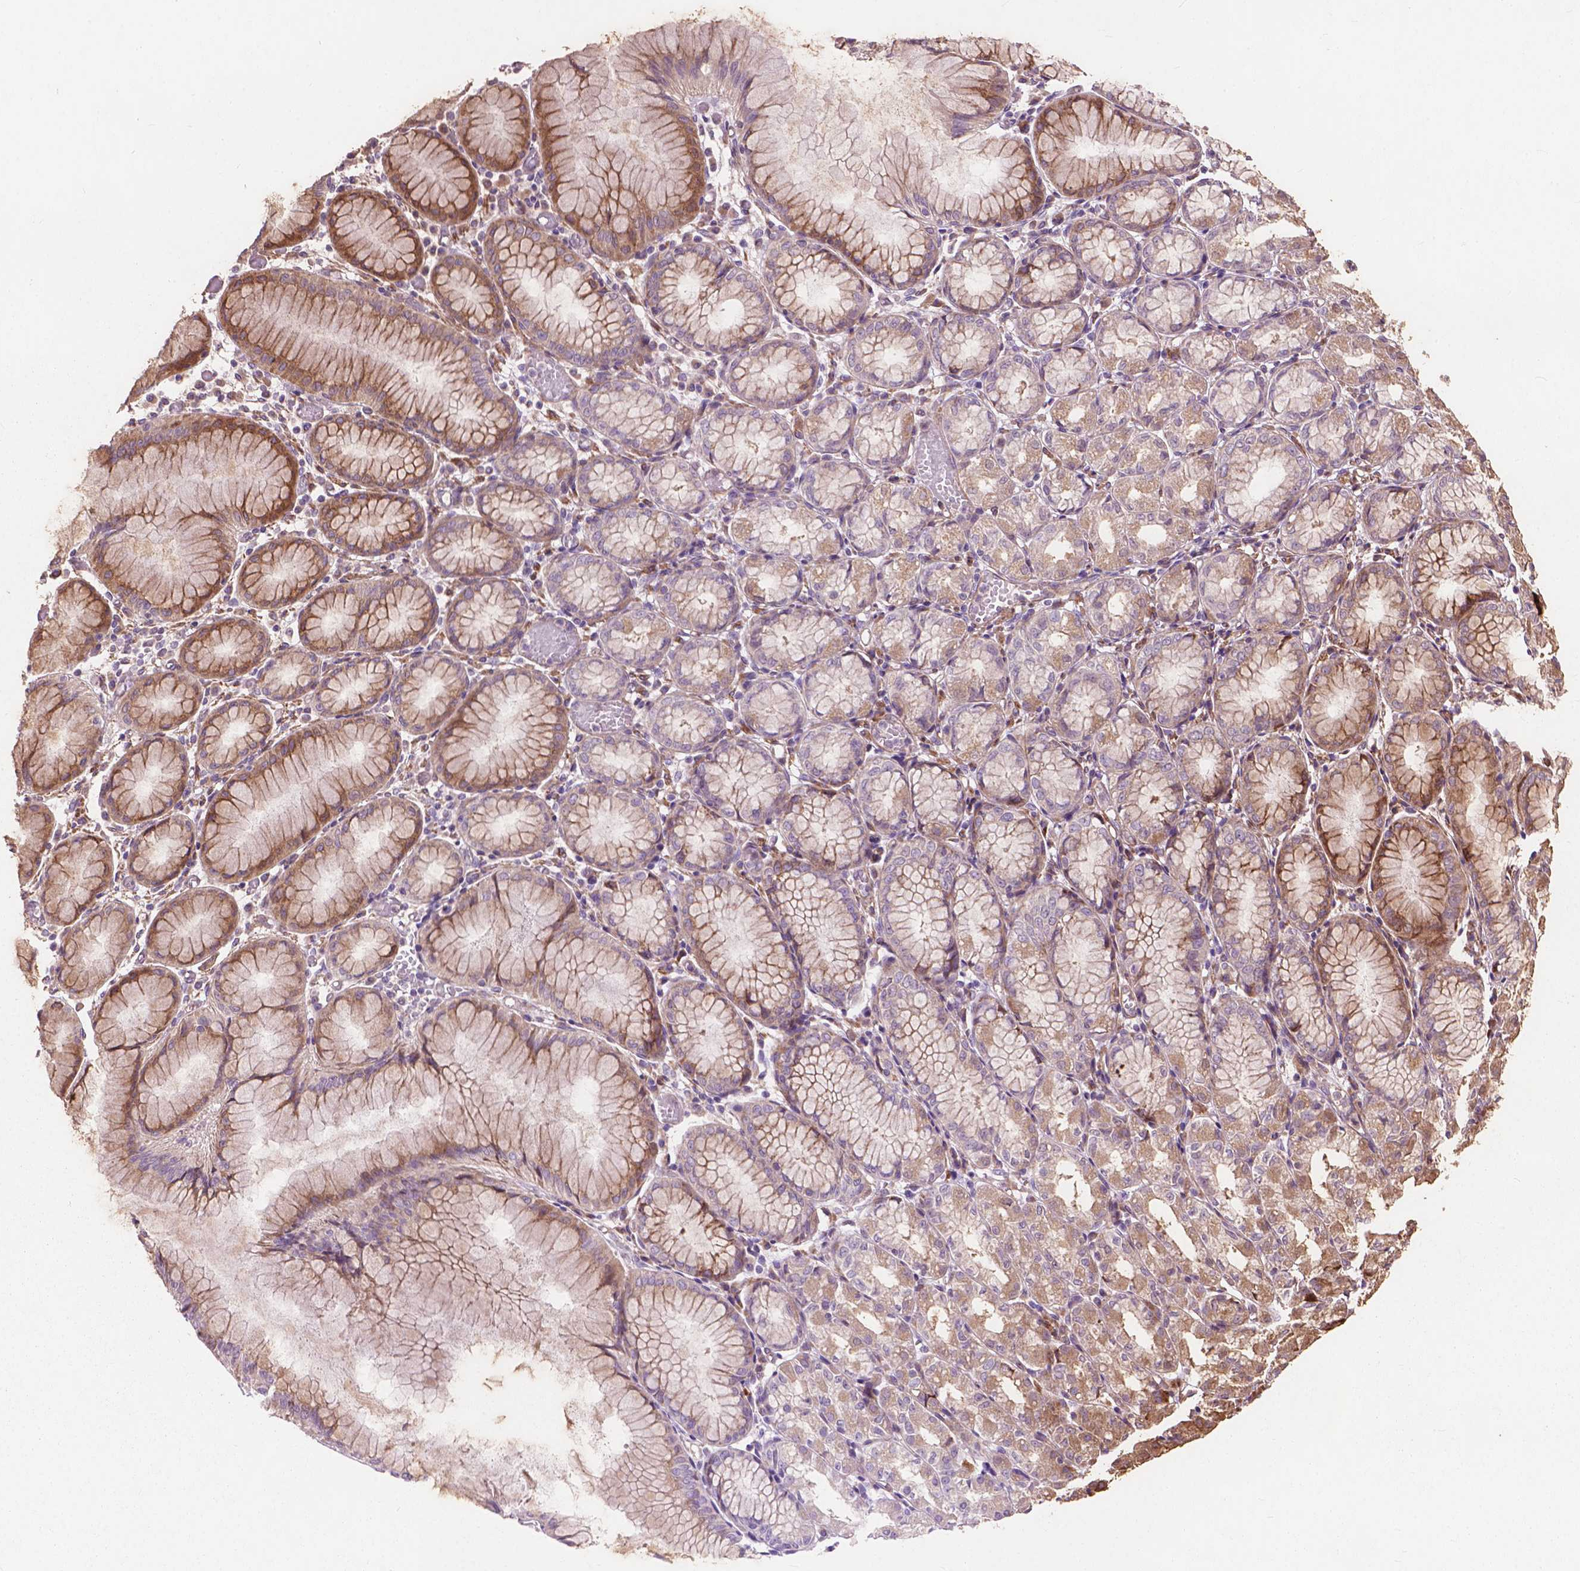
{"staining": {"intensity": "strong", "quantity": "25%-75%", "location": "cytoplasmic/membranous"}, "tissue": "stomach", "cell_type": "Glandular cells", "image_type": "normal", "snomed": [{"axis": "morphology", "description": "Normal tissue, NOS"}, {"axis": "topography", "description": "Stomach"}], "caption": "A micrograph showing strong cytoplasmic/membranous positivity in about 25%-75% of glandular cells in normal stomach, as visualized by brown immunohistochemical staining.", "gene": "FNIP1", "patient": {"sex": "female", "age": 57}}